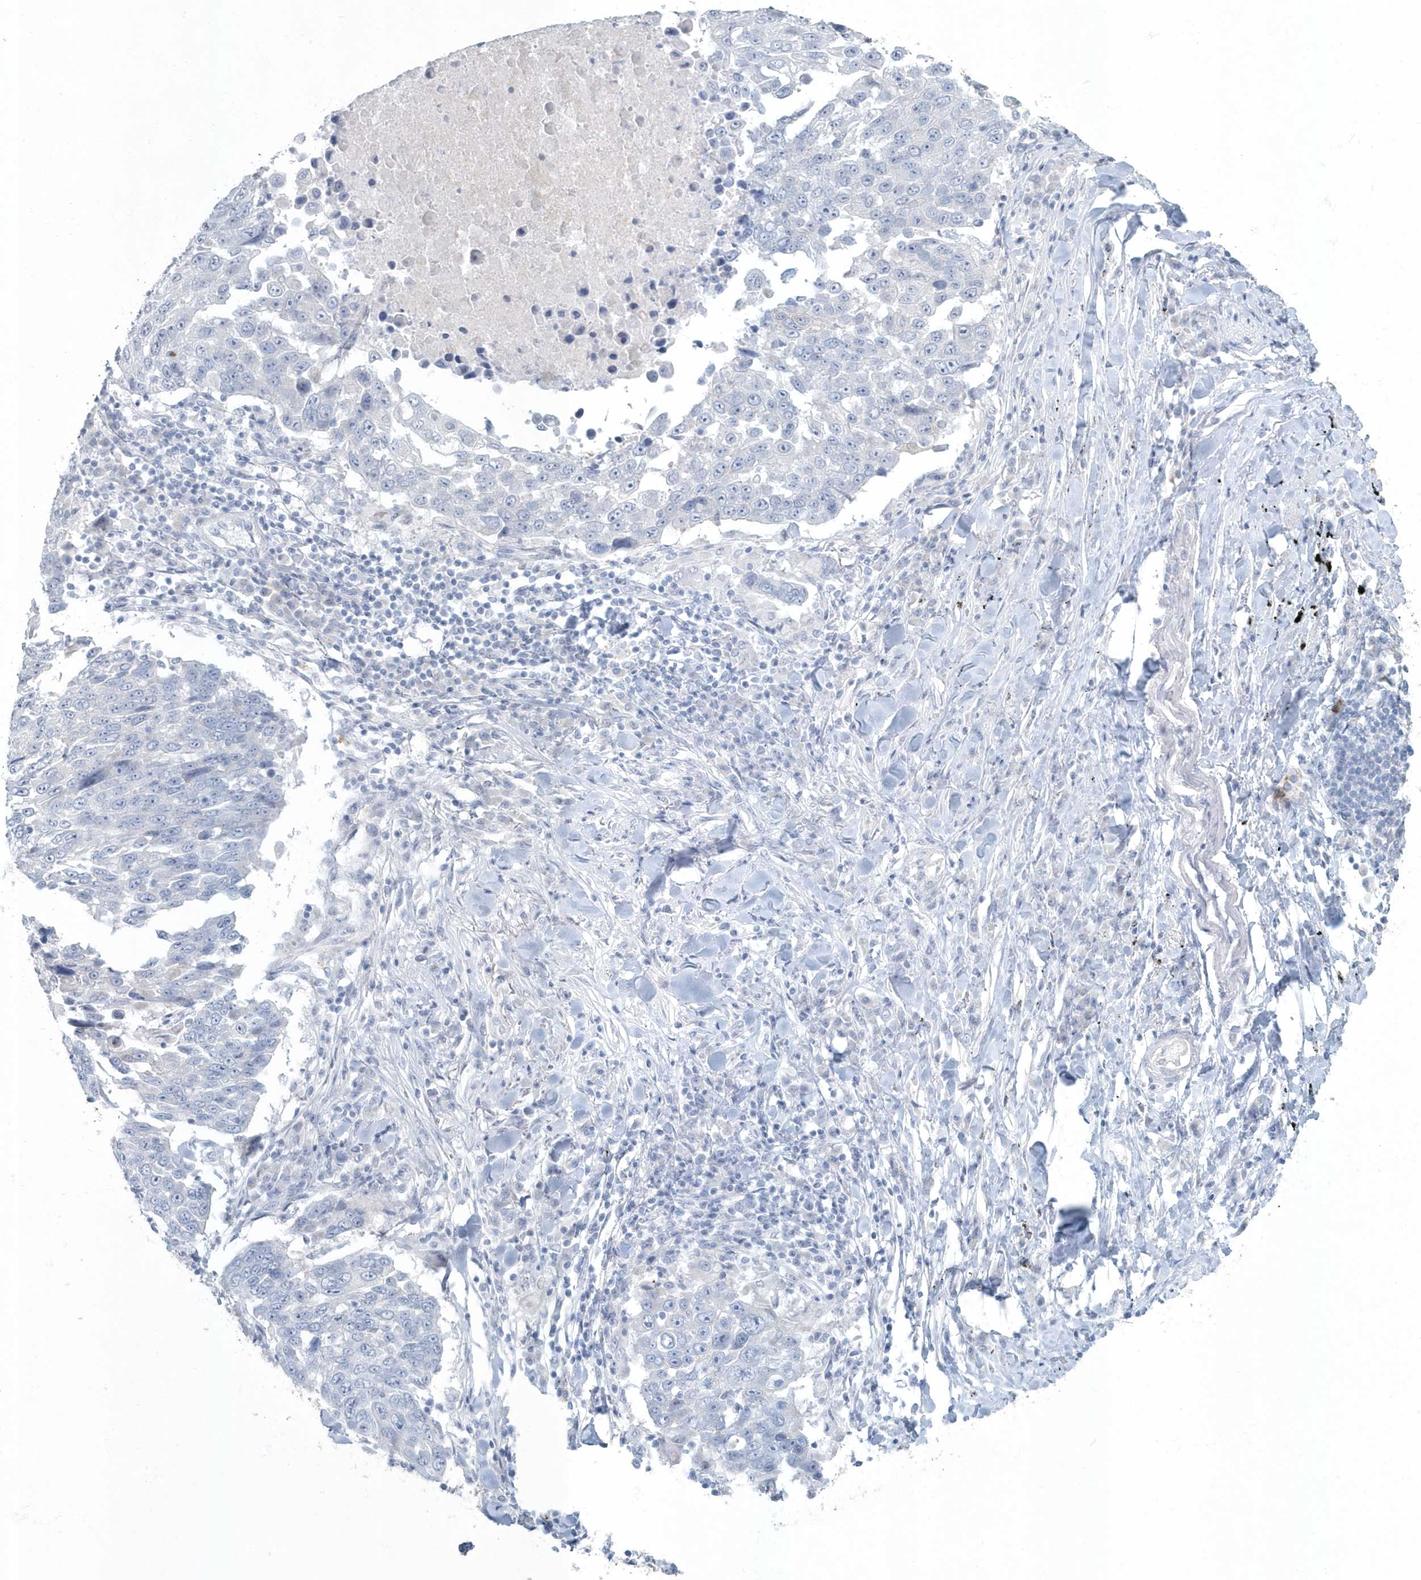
{"staining": {"intensity": "negative", "quantity": "none", "location": "none"}, "tissue": "lung cancer", "cell_type": "Tumor cells", "image_type": "cancer", "snomed": [{"axis": "morphology", "description": "Squamous cell carcinoma, NOS"}, {"axis": "topography", "description": "Lung"}], "caption": "DAB immunohistochemical staining of lung cancer reveals no significant positivity in tumor cells. (DAB (3,3'-diaminobenzidine) IHC with hematoxylin counter stain).", "gene": "MYOT", "patient": {"sex": "male", "age": 66}}